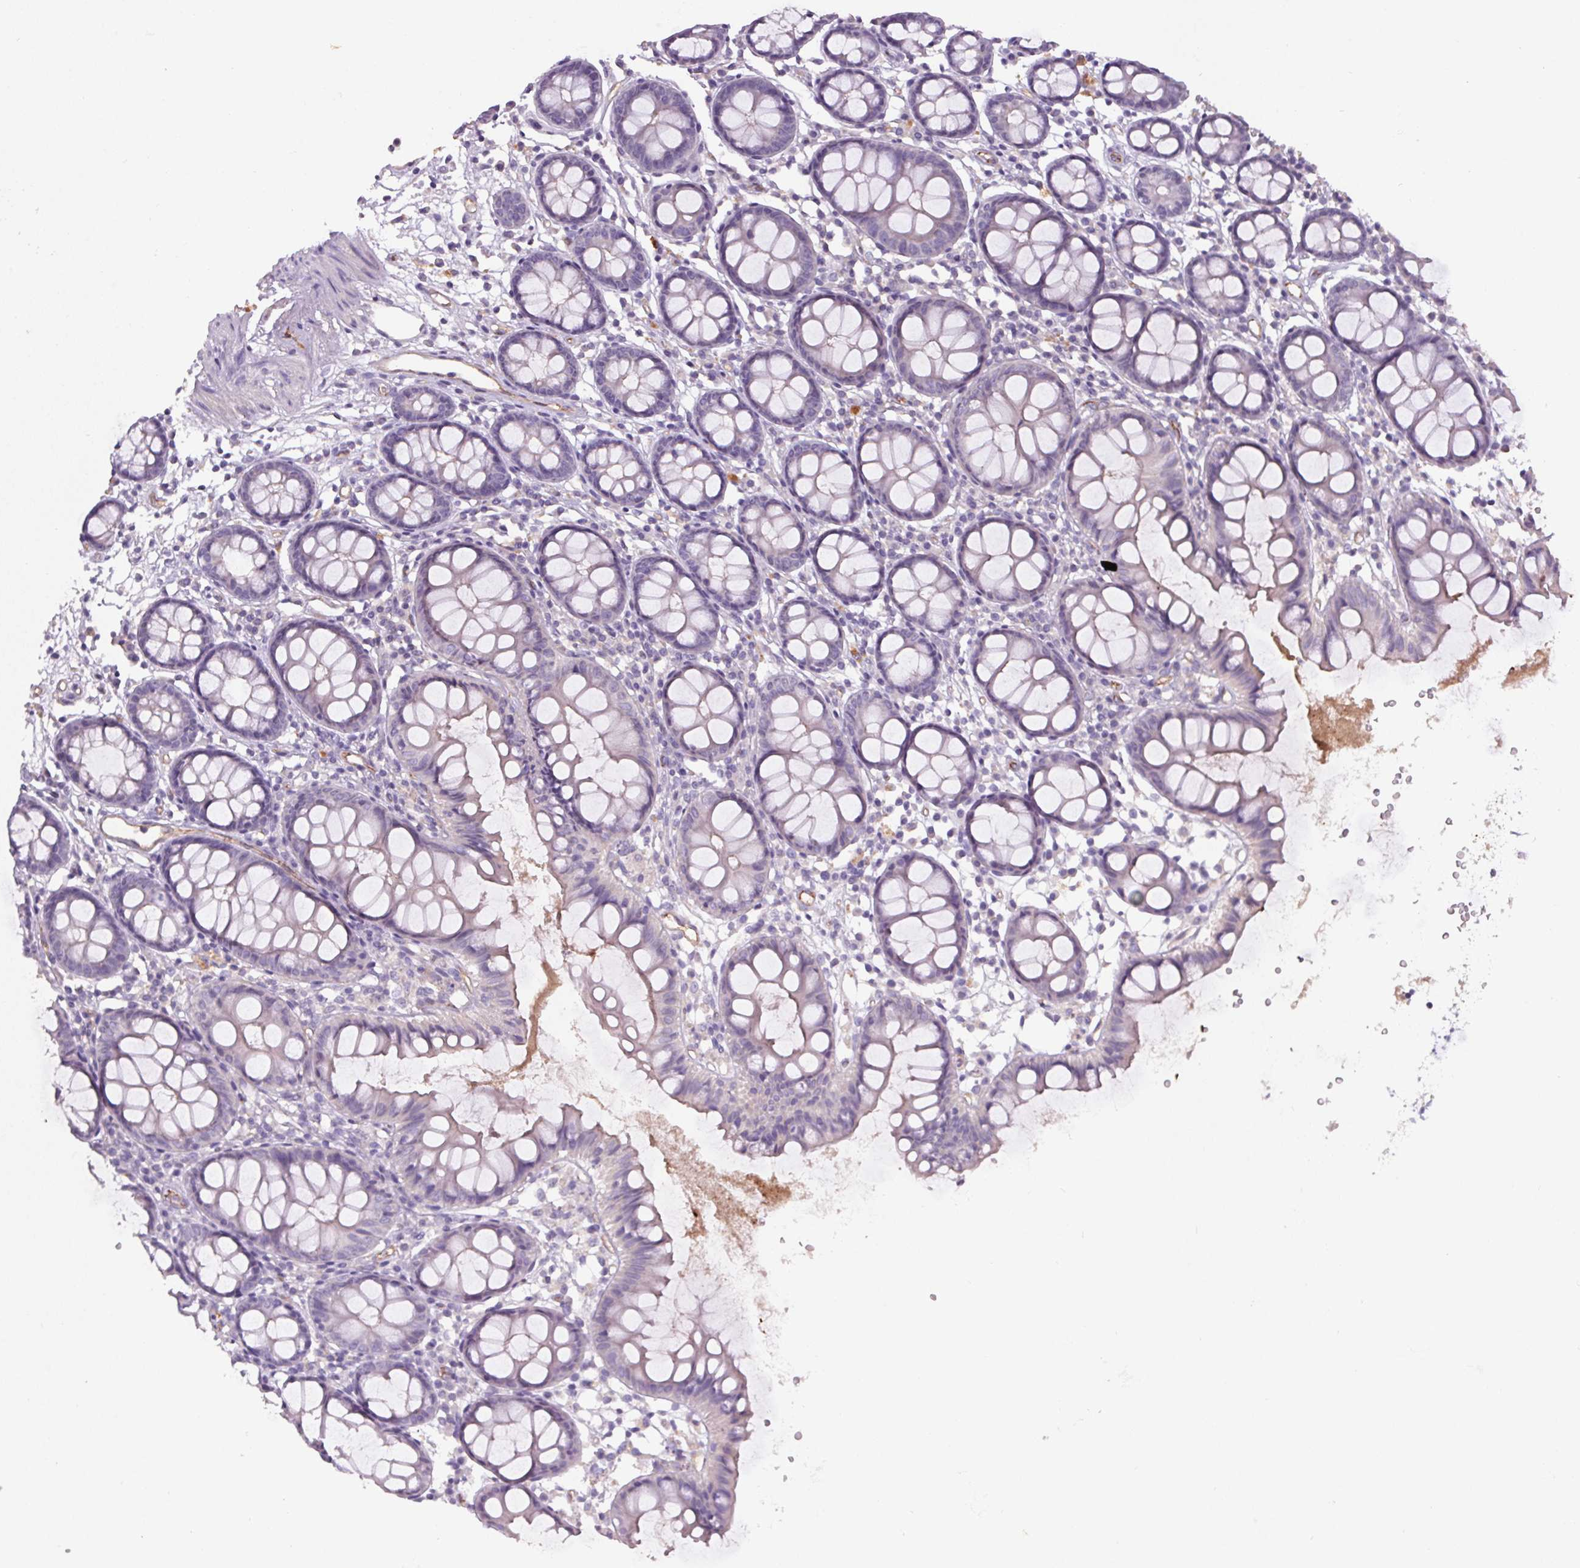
{"staining": {"intensity": "weak", "quantity": "25%-75%", "location": "cytoplasmic/membranous"}, "tissue": "colon", "cell_type": "Endothelial cells", "image_type": "normal", "snomed": [{"axis": "morphology", "description": "Normal tissue, NOS"}, {"axis": "topography", "description": "Colon"}], "caption": "Protein analysis of unremarkable colon exhibits weak cytoplasmic/membranous positivity in approximately 25%-75% of endothelial cells. (DAB = brown stain, brightfield microscopy at high magnification).", "gene": "APOC4", "patient": {"sex": "female", "age": 84}}